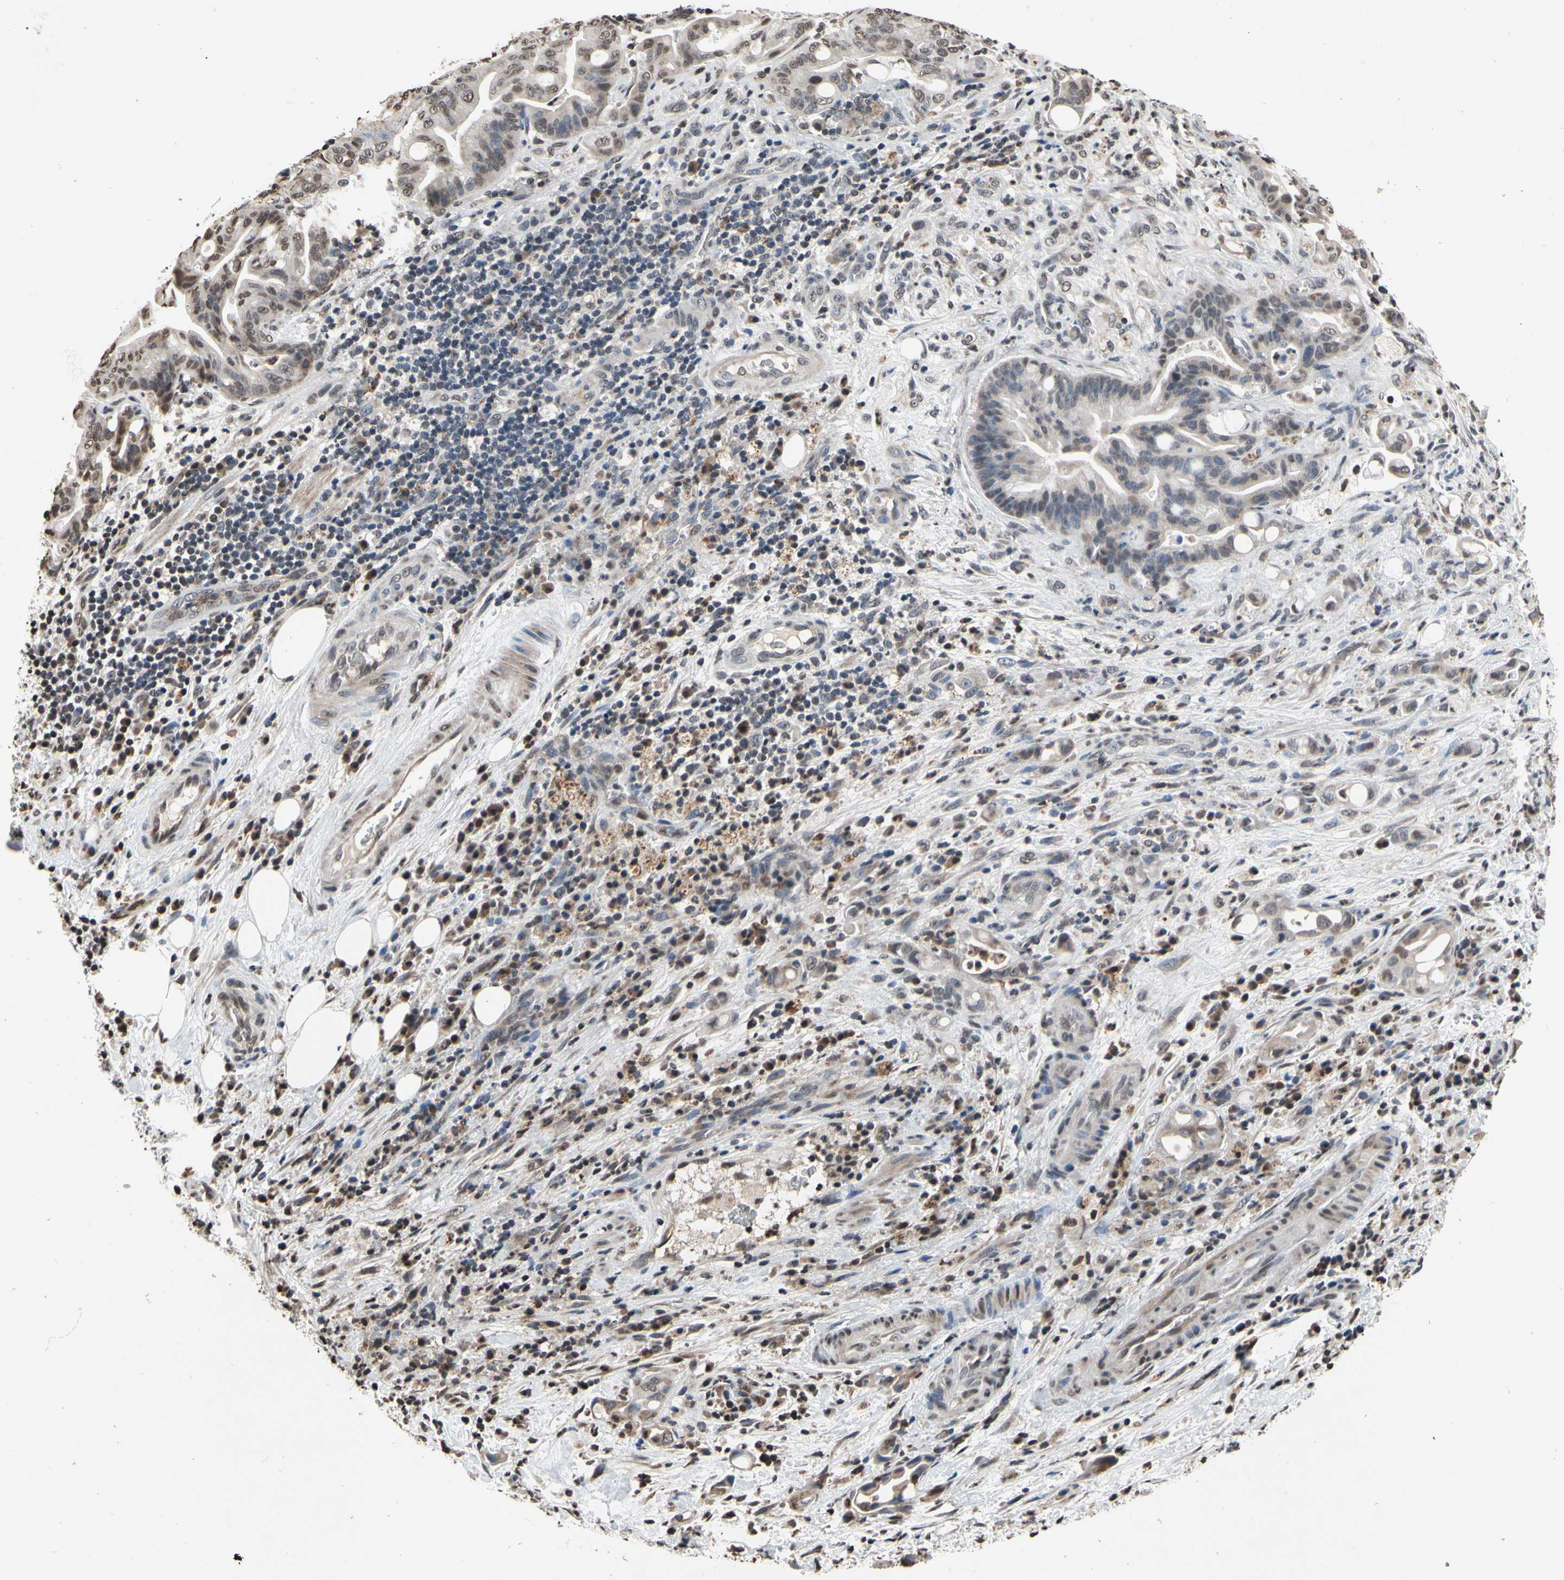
{"staining": {"intensity": "weak", "quantity": "<25%", "location": "nuclear"}, "tissue": "liver cancer", "cell_type": "Tumor cells", "image_type": "cancer", "snomed": [{"axis": "morphology", "description": "Cholangiocarcinoma"}, {"axis": "topography", "description": "Liver"}], "caption": "Tumor cells are negative for brown protein staining in cholangiocarcinoma (liver). (DAB immunohistochemistry with hematoxylin counter stain).", "gene": "HIPK2", "patient": {"sex": "female", "age": 68}}